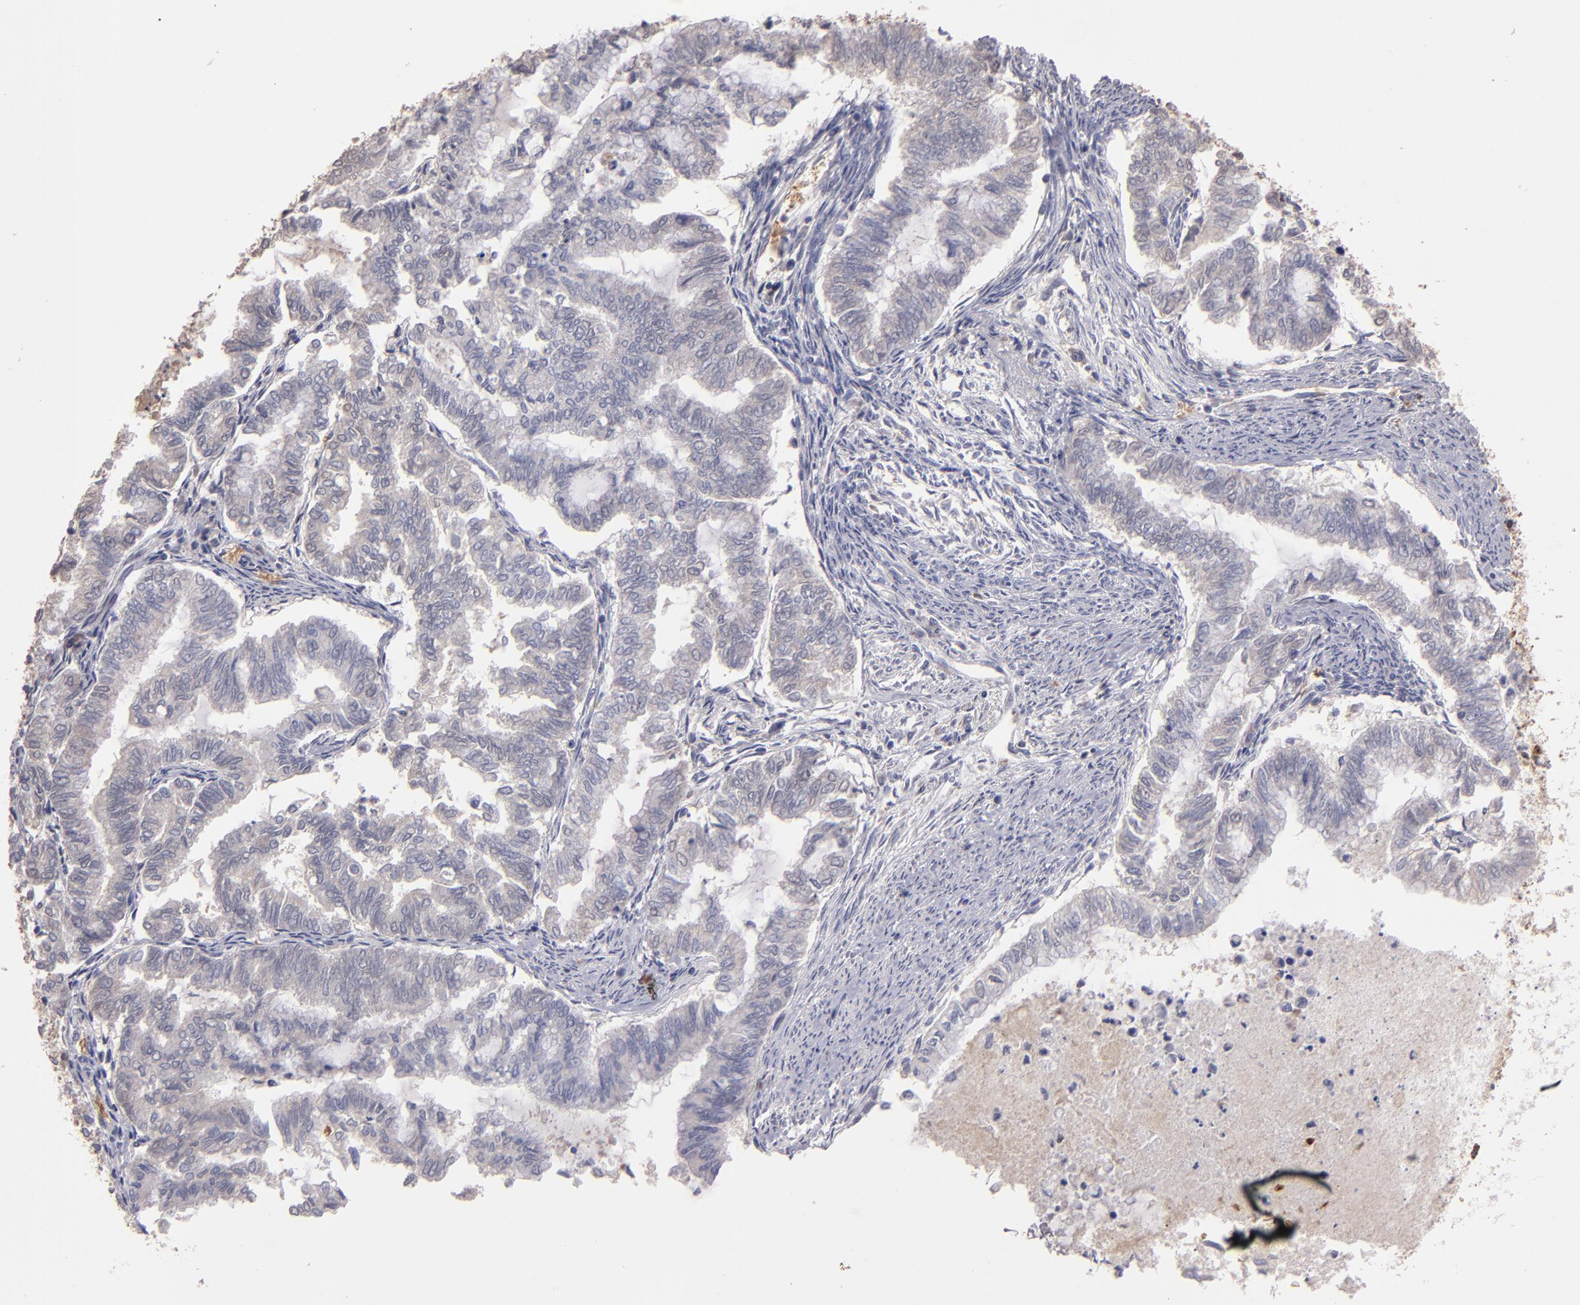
{"staining": {"intensity": "weak", "quantity": "<25%", "location": "cytoplasmic/membranous"}, "tissue": "endometrial cancer", "cell_type": "Tumor cells", "image_type": "cancer", "snomed": [{"axis": "morphology", "description": "Adenocarcinoma, NOS"}, {"axis": "topography", "description": "Endometrium"}], "caption": "Immunohistochemistry (IHC) photomicrograph of neoplastic tissue: human adenocarcinoma (endometrial) stained with DAB shows no significant protein positivity in tumor cells.", "gene": "SERPINC1", "patient": {"sex": "female", "age": 79}}